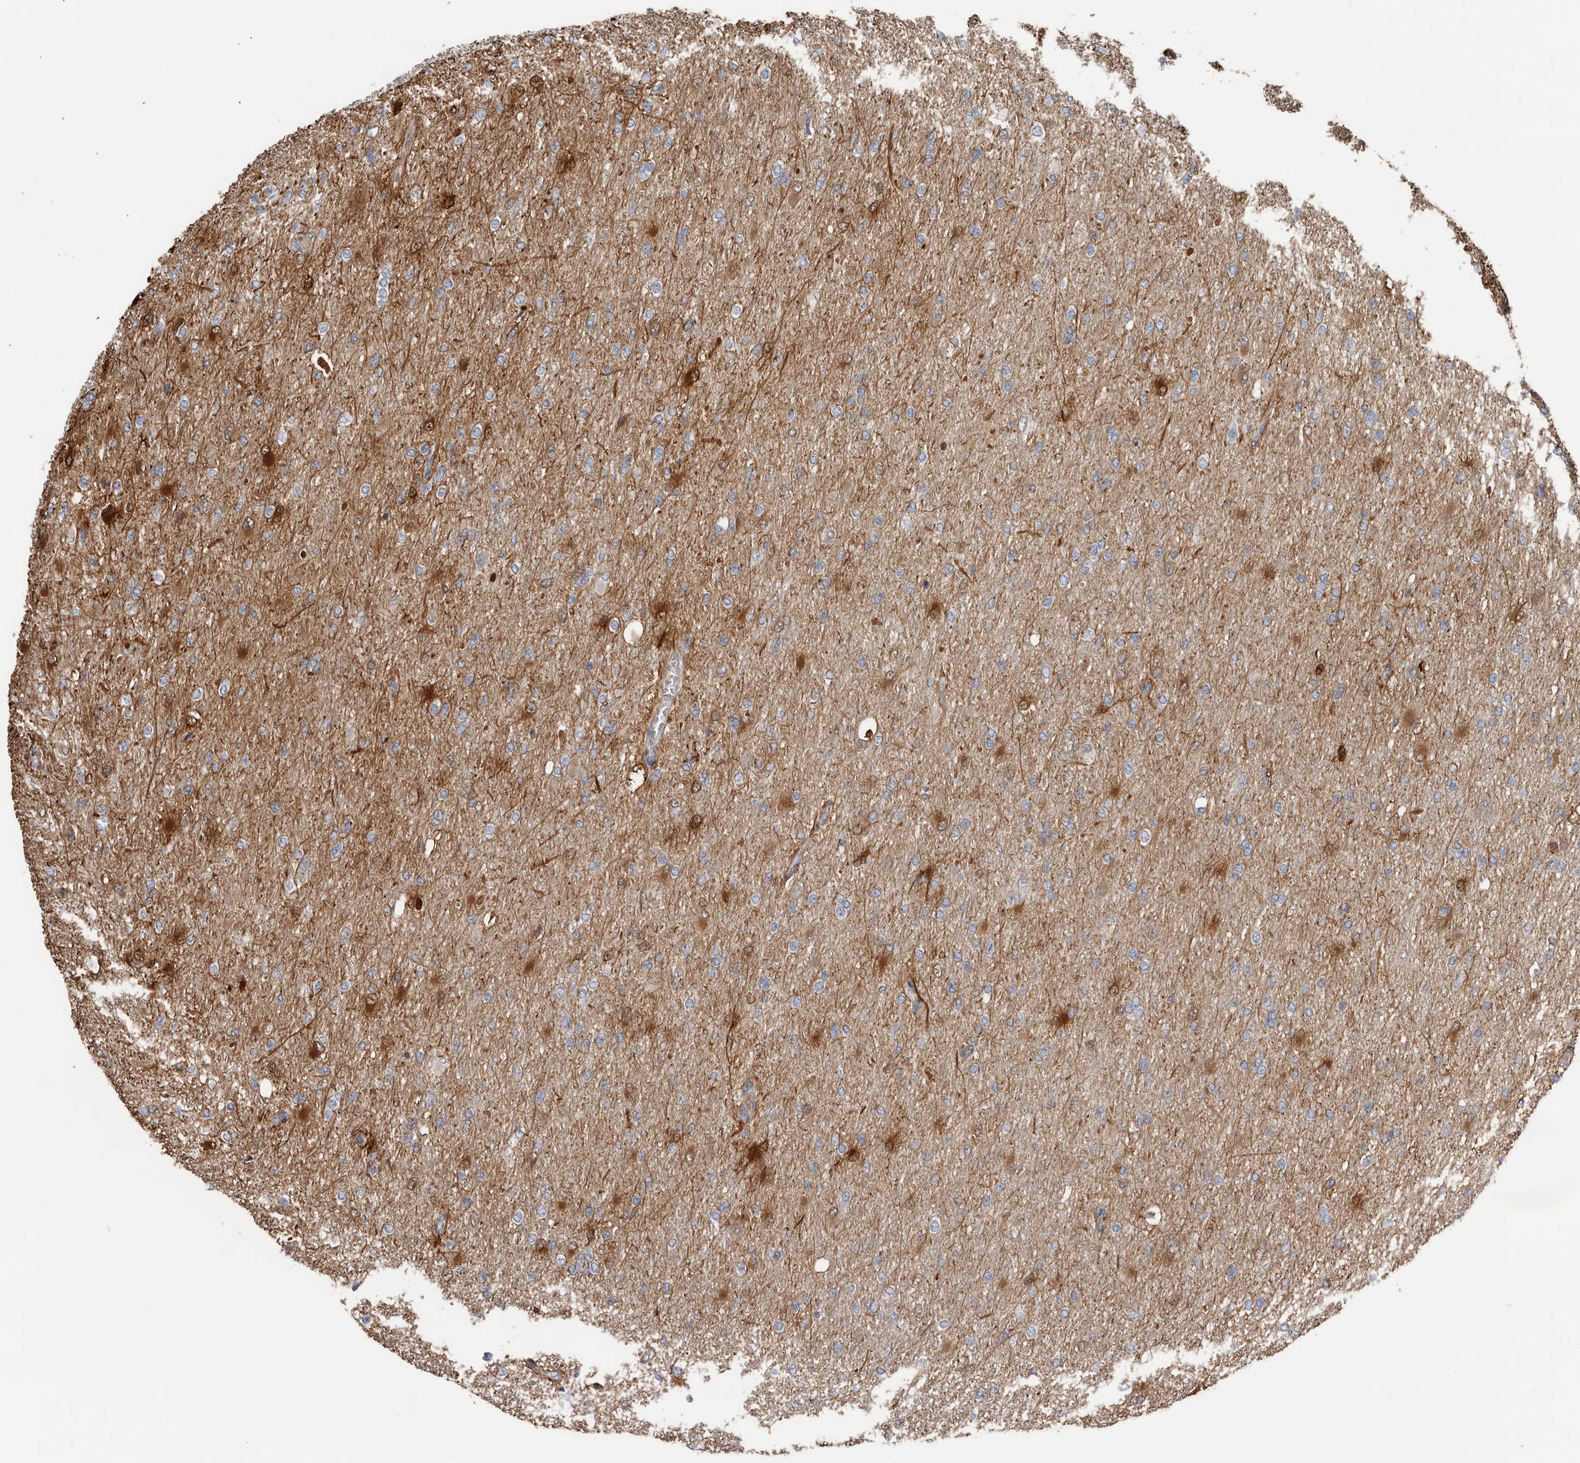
{"staining": {"intensity": "negative", "quantity": "none", "location": "none"}, "tissue": "glioma", "cell_type": "Tumor cells", "image_type": "cancer", "snomed": [{"axis": "morphology", "description": "Glioma, malignant, High grade"}, {"axis": "topography", "description": "Cerebral cortex"}], "caption": "Malignant glioma (high-grade) was stained to show a protein in brown. There is no significant staining in tumor cells.", "gene": "FABP7", "patient": {"sex": "female", "age": 36}}